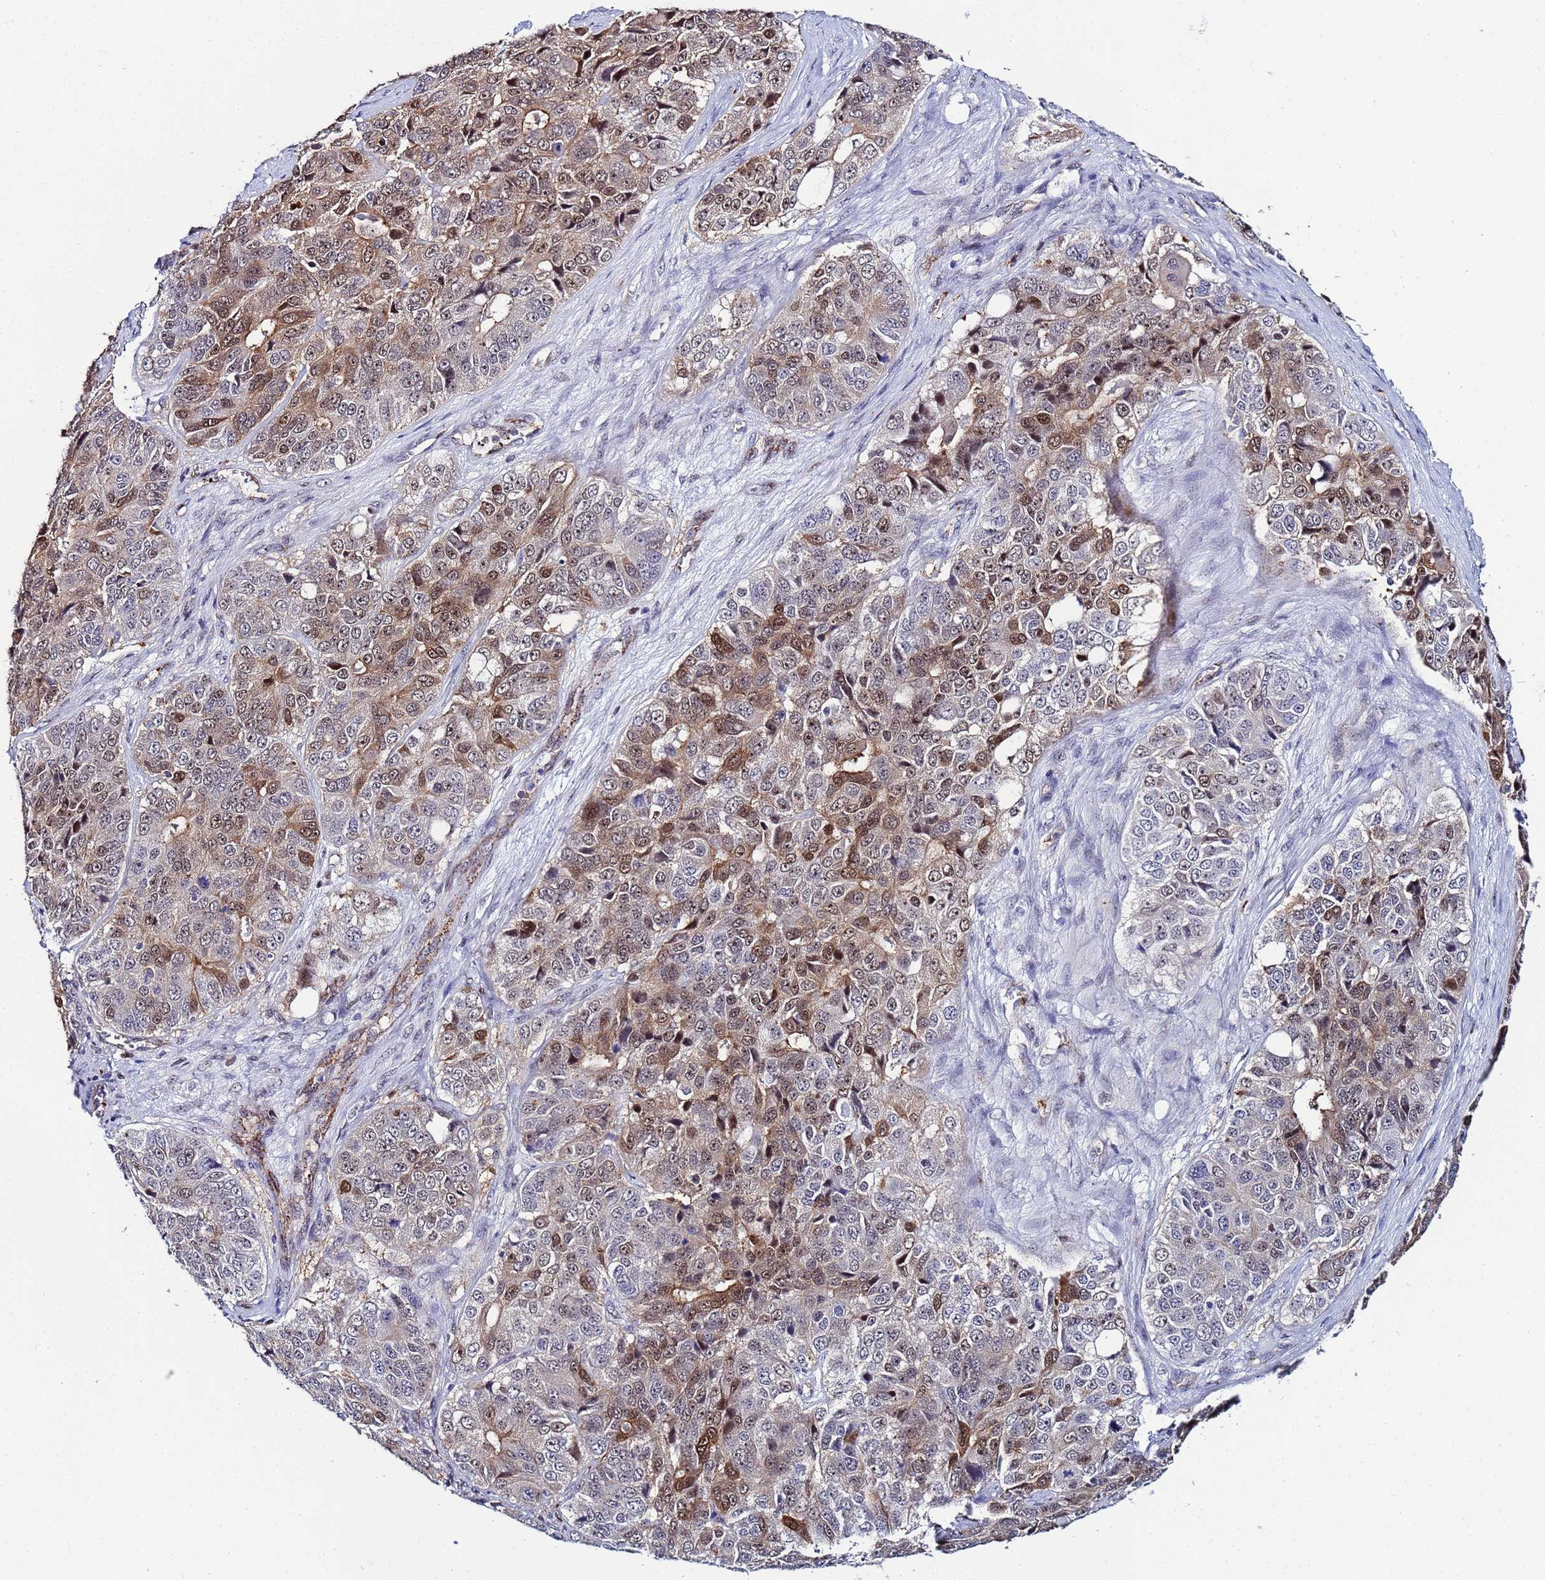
{"staining": {"intensity": "moderate", "quantity": ">75%", "location": "cytoplasmic/membranous,nuclear"}, "tissue": "ovarian cancer", "cell_type": "Tumor cells", "image_type": "cancer", "snomed": [{"axis": "morphology", "description": "Carcinoma, endometroid"}, {"axis": "topography", "description": "Ovary"}], "caption": "Moderate cytoplasmic/membranous and nuclear staining for a protein is present in about >75% of tumor cells of ovarian cancer (endometroid carcinoma) using IHC.", "gene": "SLC25A37", "patient": {"sex": "female", "age": 51}}